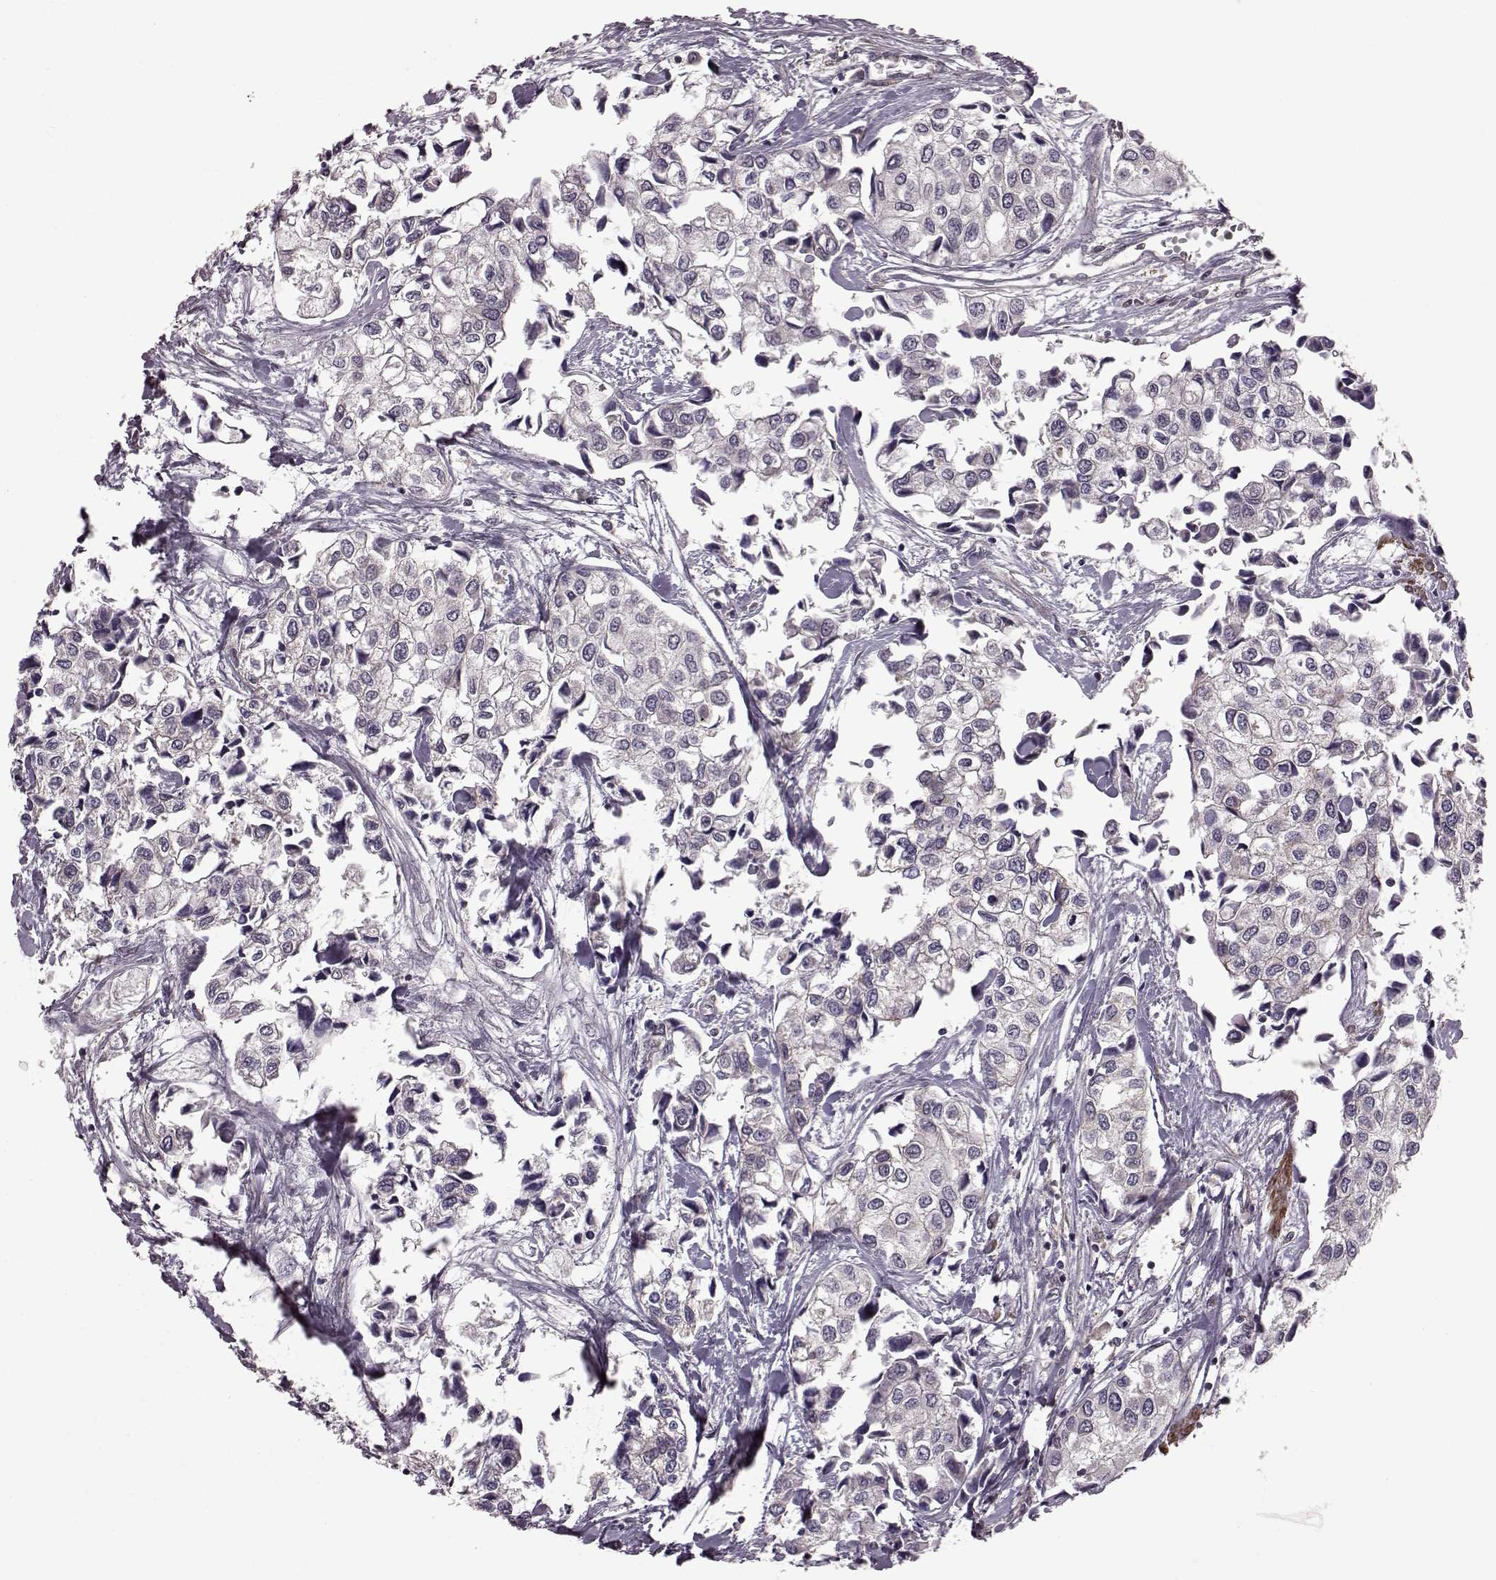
{"staining": {"intensity": "negative", "quantity": "none", "location": "none"}, "tissue": "urothelial cancer", "cell_type": "Tumor cells", "image_type": "cancer", "snomed": [{"axis": "morphology", "description": "Urothelial carcinoma, High grade"}, {"axis": "topography", "description": "Urinary bladder"}], "caption": "IHC image of urothelial carcinoma (high-grade) stained for a protein (brown), which reveals no staining in tumor cells.", "gene": "FNIP2", "patient": {"sex": "male", "age": 73}}